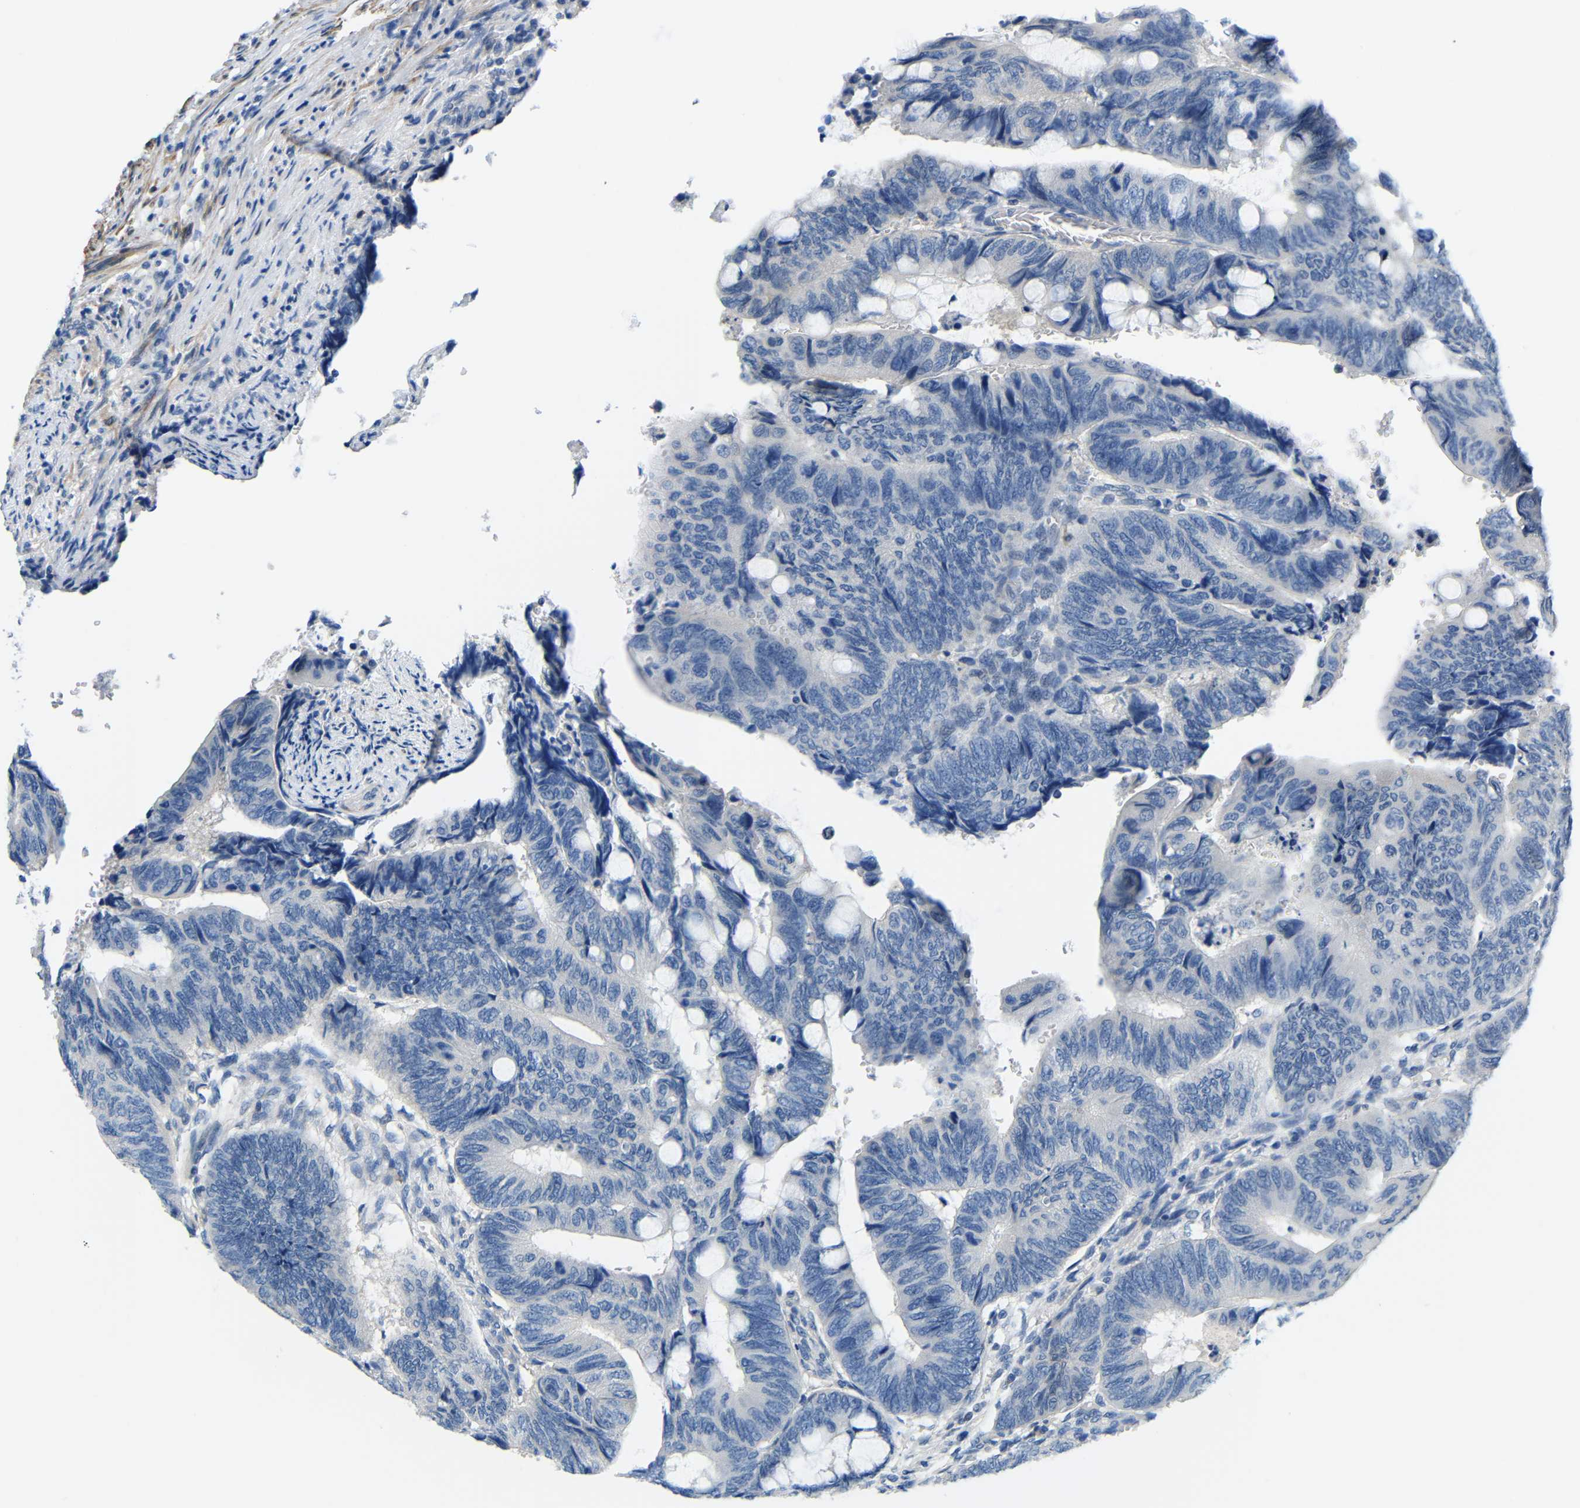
{"staining": {"intensity": "negative", "quantity": "none", "location": "none"}, "tissue": "colorectal cancer", "cell_type": "Tumor cells", "image_type": "cancer", "snomed": [{"axis": "morphology", "description": "Normal tissue, NOS"}, {"axis": "morphology", "description": "Adenocarcinoma, NOS"}, {"axis": "topography", "description": "Rectum"}, {"axis": "topography", "description": "Peripheral nerve tissue"}], "caption": "IHC histopathology image of colorectal cancer stained for a protein (brown), which exhibits no expression in tumor cells.", "gene": "NEGR1", "patient": {"sex": "male", "age": 92}}